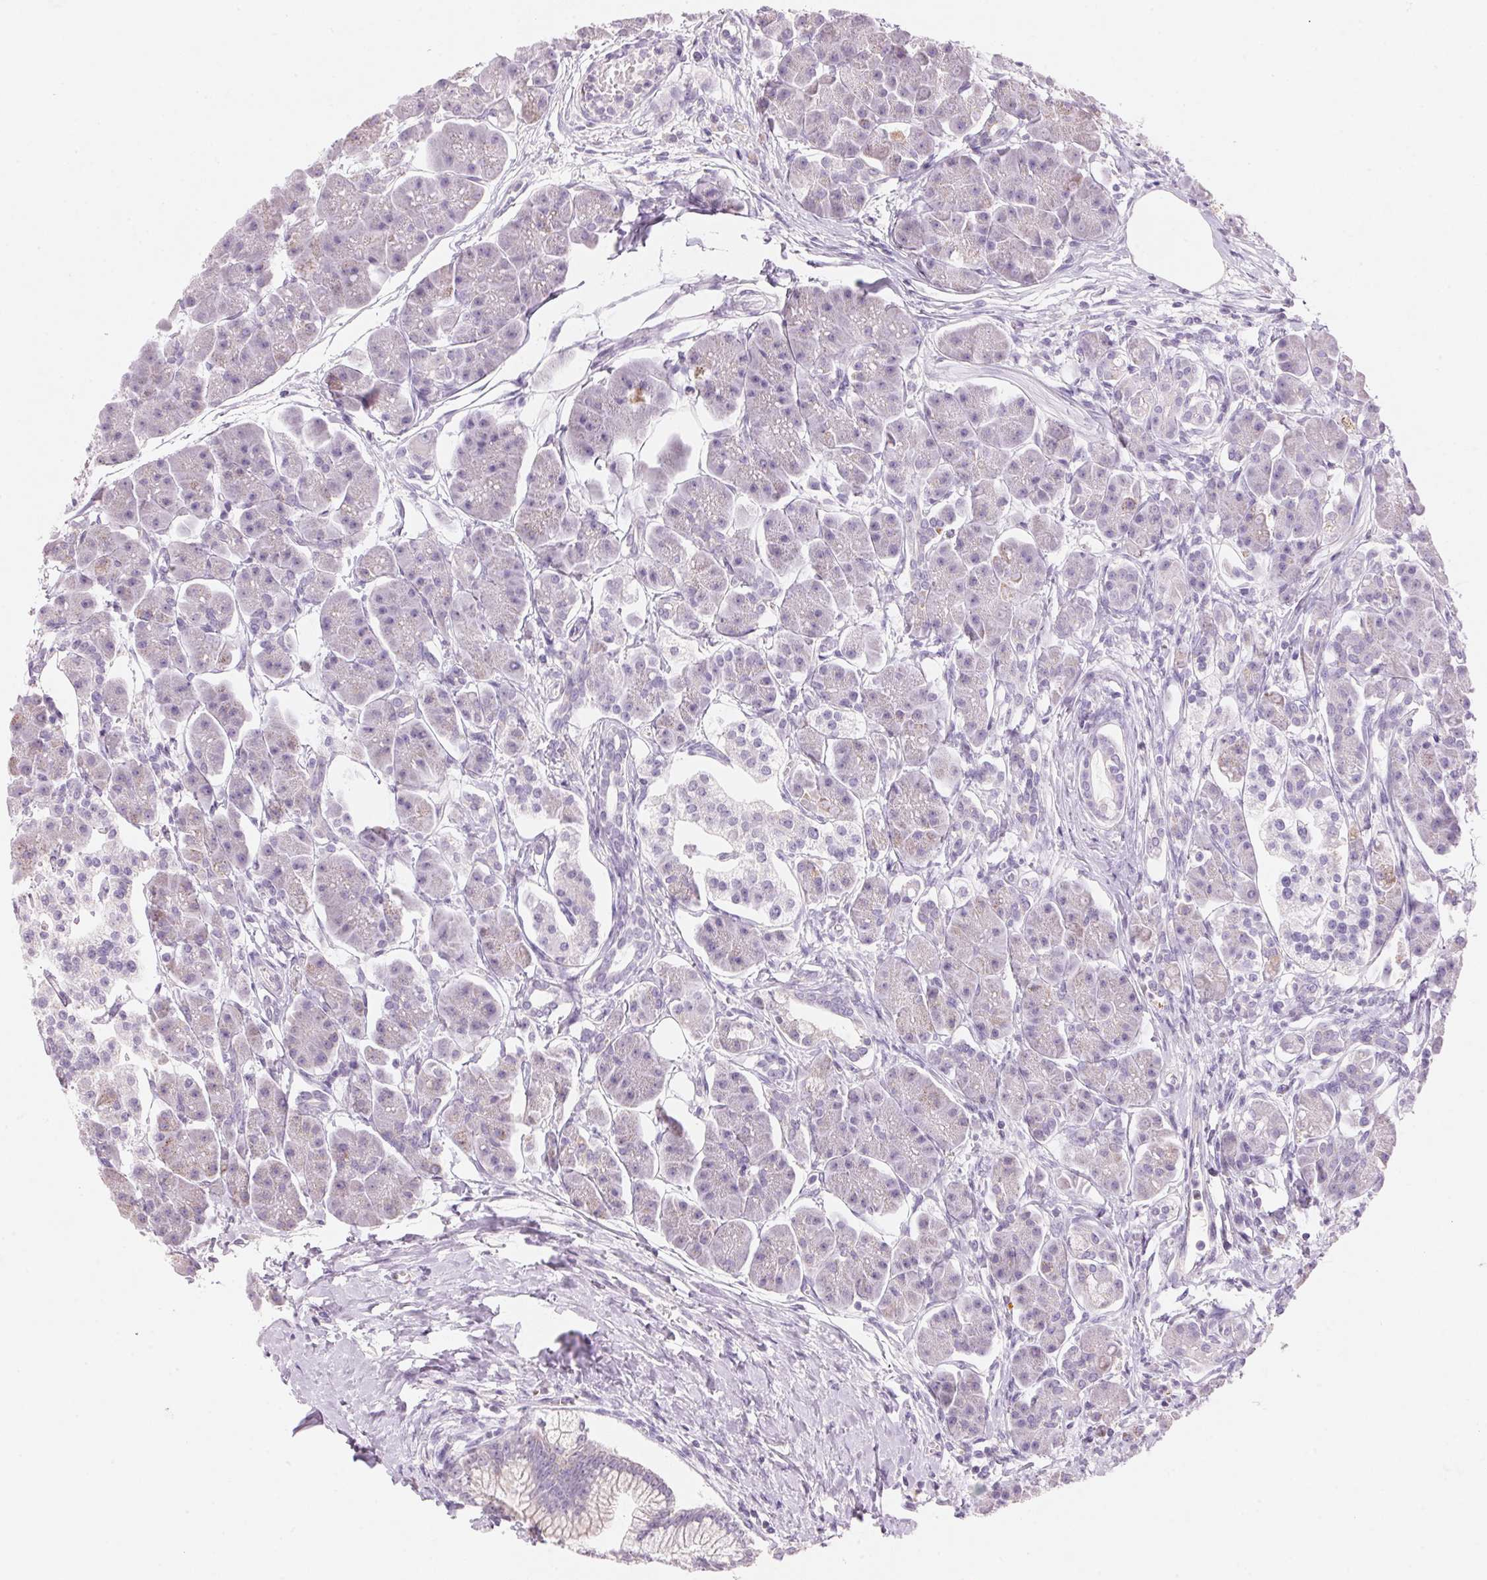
{"staining": {"intensity": "negative", "quantity": "none", "location": "none"}, "tissue": "pancreas", "cell_type": "Exocrine glandular cells", "image_type": "normal", "snomed": [{"axis": "morphology", "description": "Normal tissue, NOS"}, {"axis": "topography", "description": "Adipose tissue"}, {"axis": "topography", "description": "Pancreas"}, {"axis": "topography", "description": "Peripheral nerve tissue"}], "caption": "Histopathology image shows no significant protein expression in exocrine glandular cells of benign pancreas. Brightfield microscopy of immunohistochemistry (IHC) stained with DAB (3,3'-diaminobenzidine) (brown) and hematoxylin (blue), captured at high magnification.", "gene": "CYP11B1", "patient": {"sex": "female", "age": 58}}